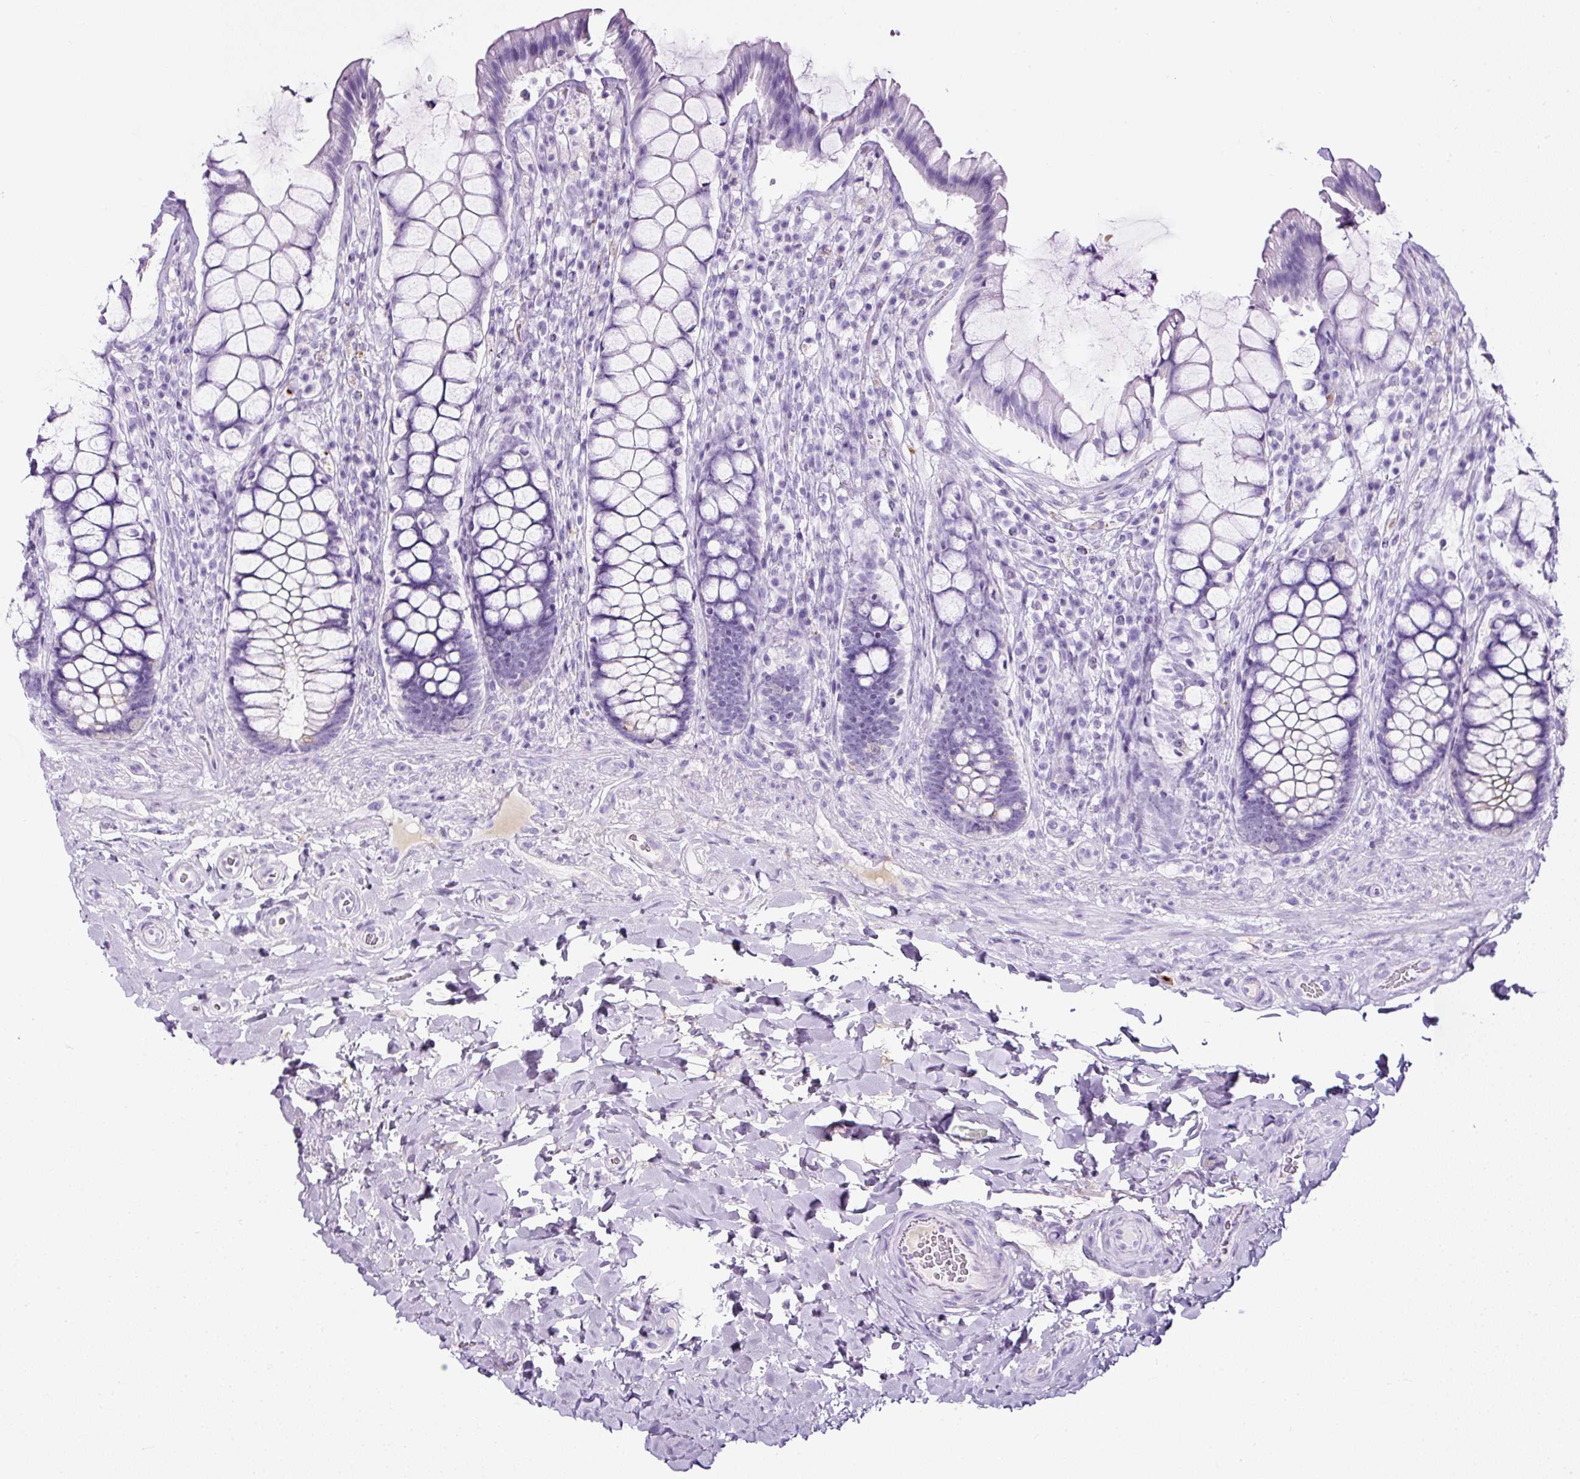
{"staining": {"intensity": "negative", "quantity": "none", "location": "none"}, "tissue": "rectum", "cell_type": "Glandular cells", "image_type": "normal", "snomed": [{"axis": "morphology", "description": "Normal tissue, NOS"}, {"axis": "topography", "description": "Rectum"}], "caption": "This photomicrograph is of normal rectum stained with IHC to label a protein in brown with the nuclei are counter-stained blue. There is no positivity in glandular cells.", "gene": "TMEM200B", "patient": {"sex": "female", "age": 58}}